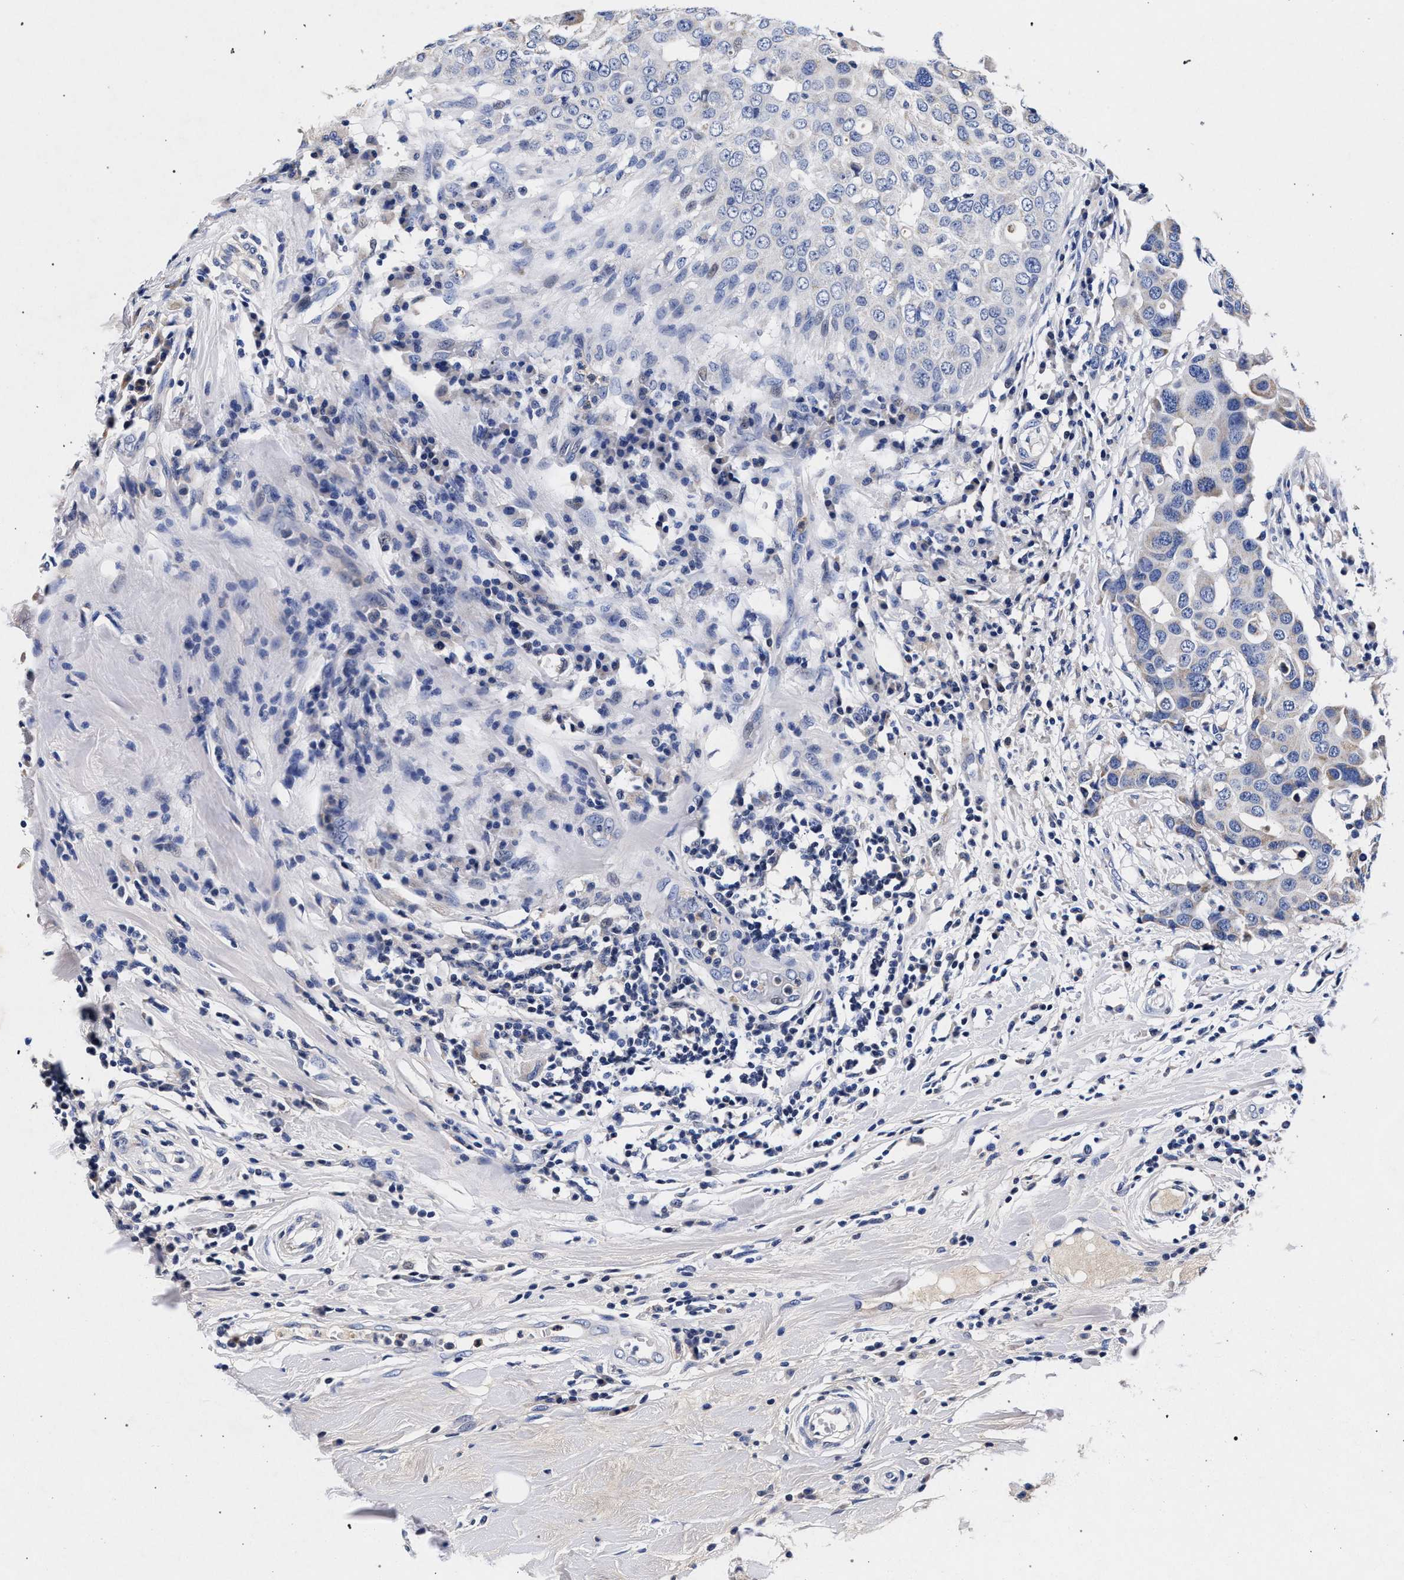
{"staining": {"intensity": "negative", "quantity": "none", "location": "none"}, "tissue": "breast cancer", "cell_type": "Tumor cells", "image_type": "cancer", "snomed": [{"axis": "morphology", "description": "Duct carcinoma"}, {"axis": "topography", "description": "Breast"}], "caption": "IHC micrograph of human breast cancer (infiltrating ductal carcinoma) stained for a protein (brown), which reveals no positivity in tumor cells.", "gene": "HSD17B14", "patient": {"sex": "female", "age": 27}}